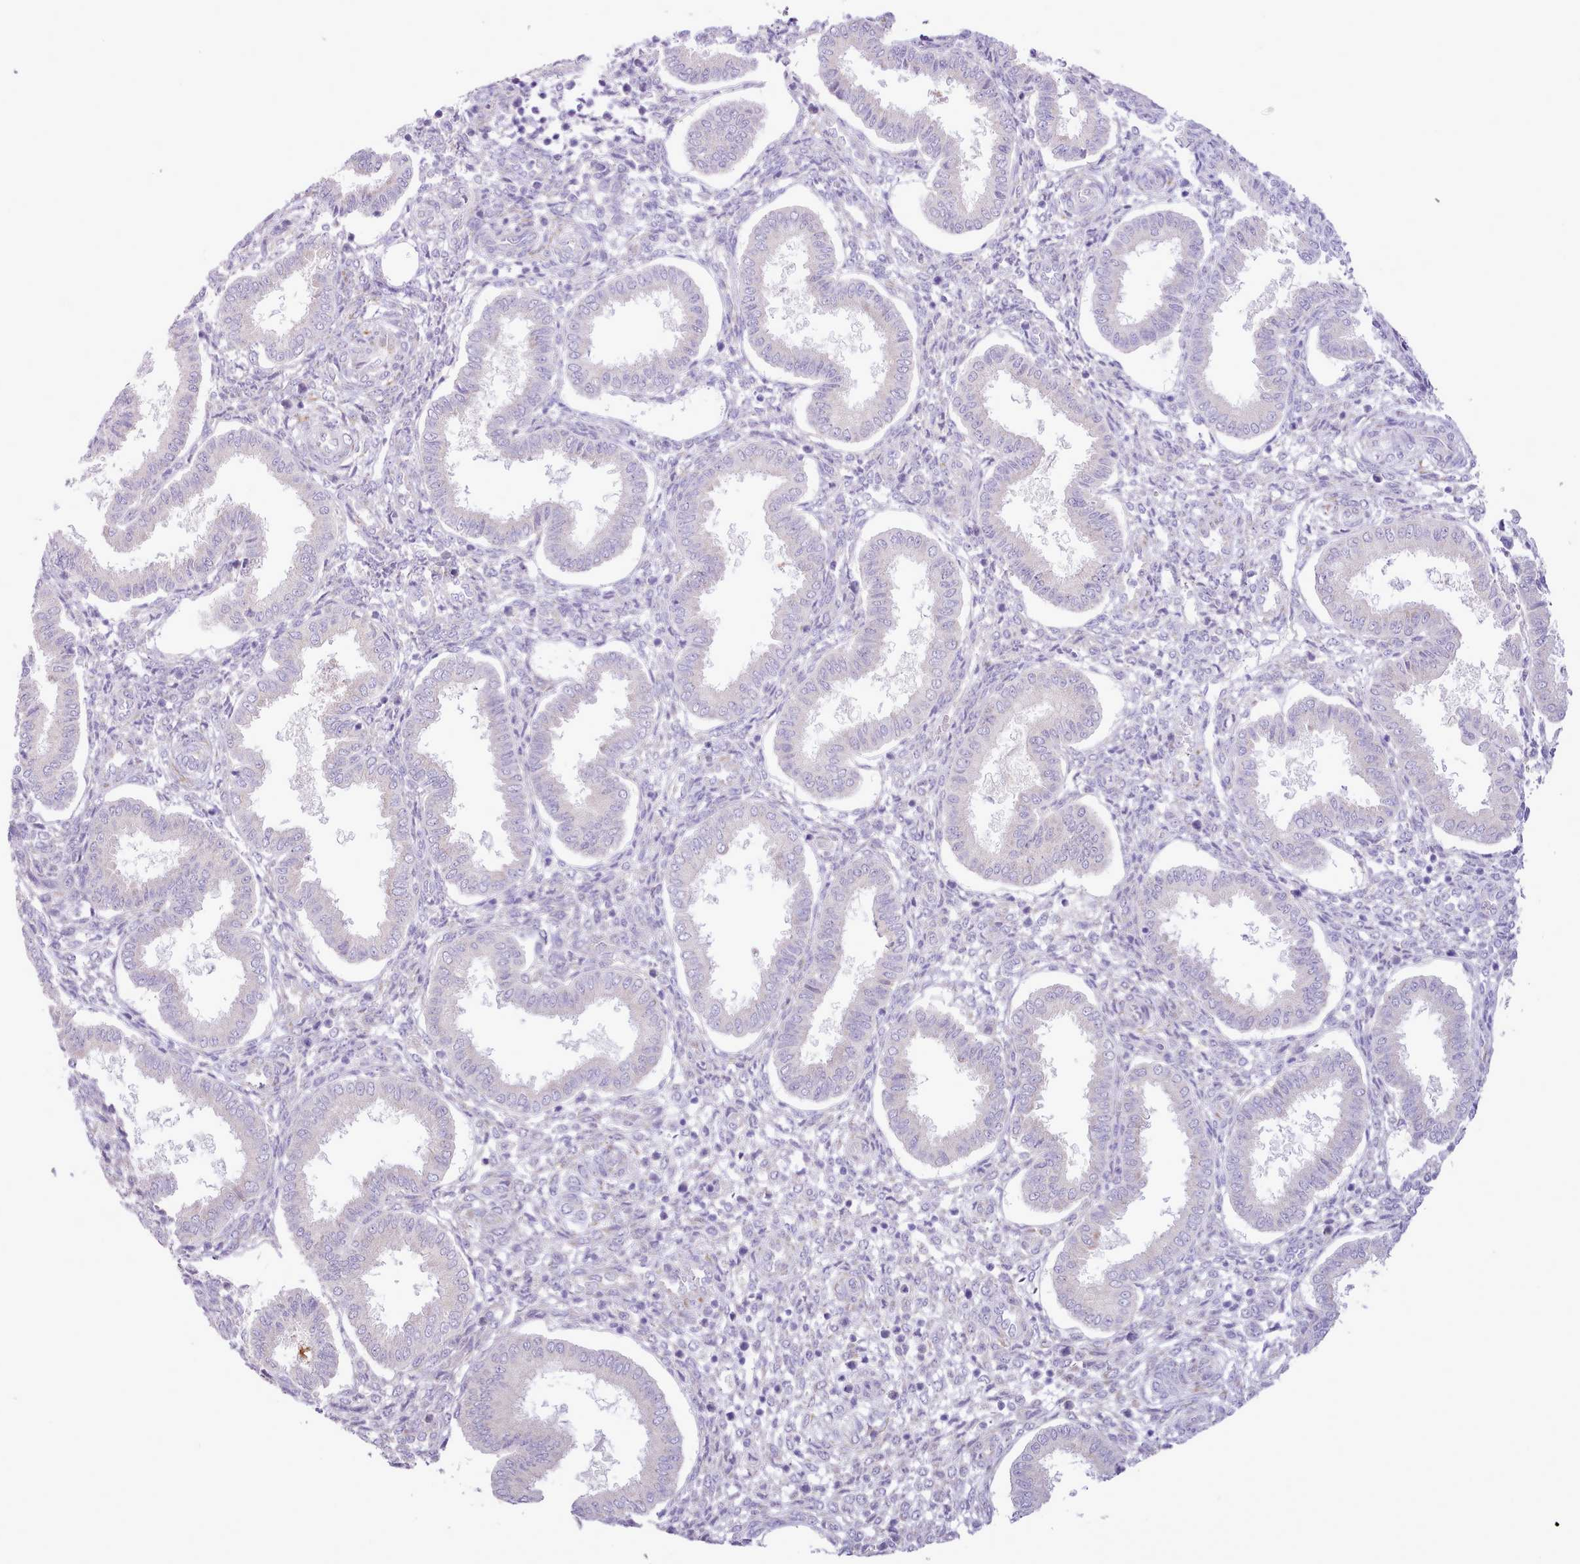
{"staining": {"intensity": "negative", "quantity": "none", "location": "none"}, "tissue": "endometrium", "cell_type": "Cells in endometrial stroma", "image_type": "normal", "snomed": [{"axis": "morphology", "description": "Normal tissue, NOS"}, {"axis": "topography", "description": "Endometrium"}], "caption": "A micrograph of human endometrium is negative for staining in cells in endometrial stroma. (Stains: DAB immunohistochemistry with hematoxylin counter stain, Microscopy: brightfield microscopy at high magnification).", "gene": "CCL1", "patient": {"sex": "female", "age": 24}}